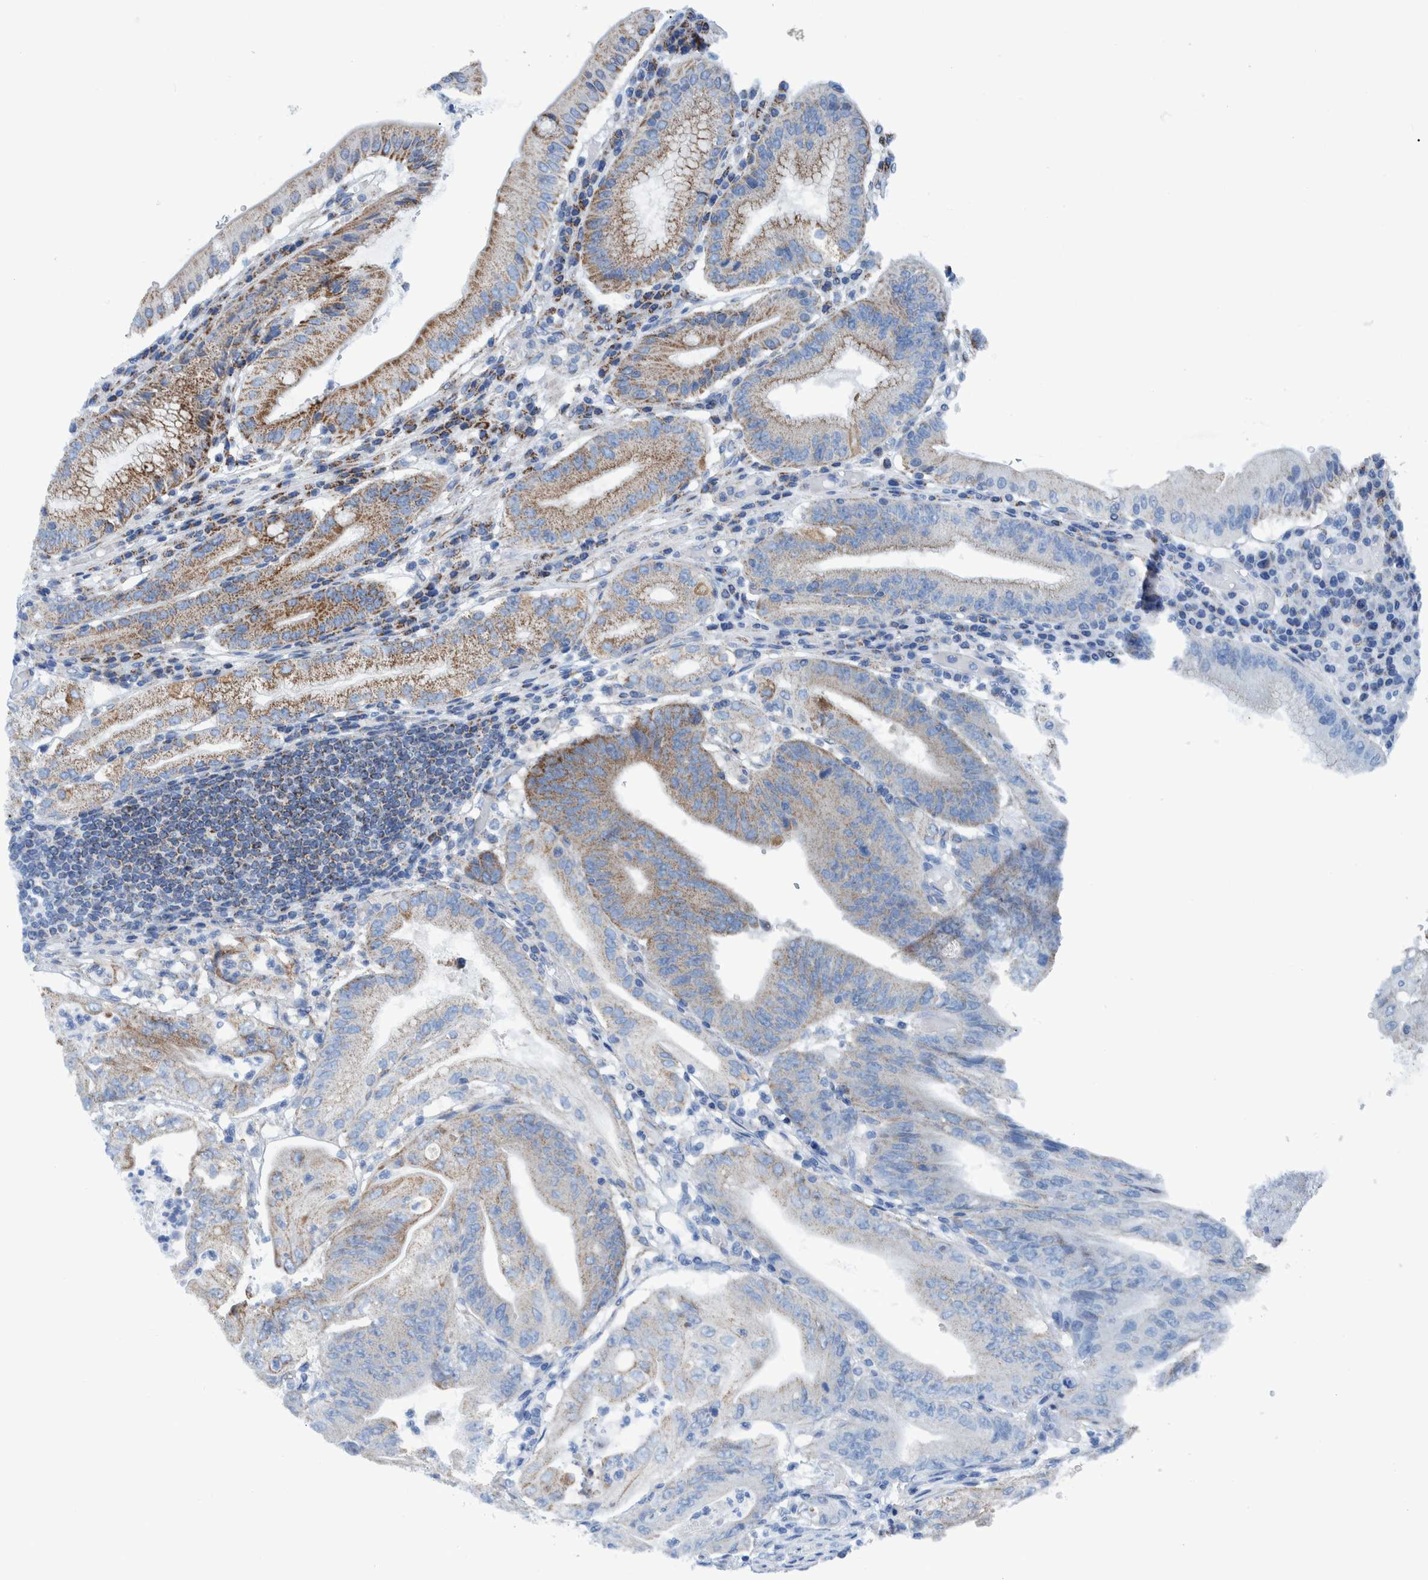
{"staining": {"intensity": "moderate", "quantity": "<25%", "location": "cytoplasmic/membranous"}, "tissue": "stomach cancer", "cell_type": "Tumor cells", "image_type": "cancer", "snomed": [{"axis": "morphology", "description": "Adenocarcinoma, NOS"}, {"axis": "topography", "description": "Stomach"}], "caption": "Tumor cells reveal low levels of moderate cytoplasmic/membranous staining in approximately <25% of cells in adenocarcinoma (stomach).", "gene": "BZW2", "patient": {"sex": "female", "age": 73}}